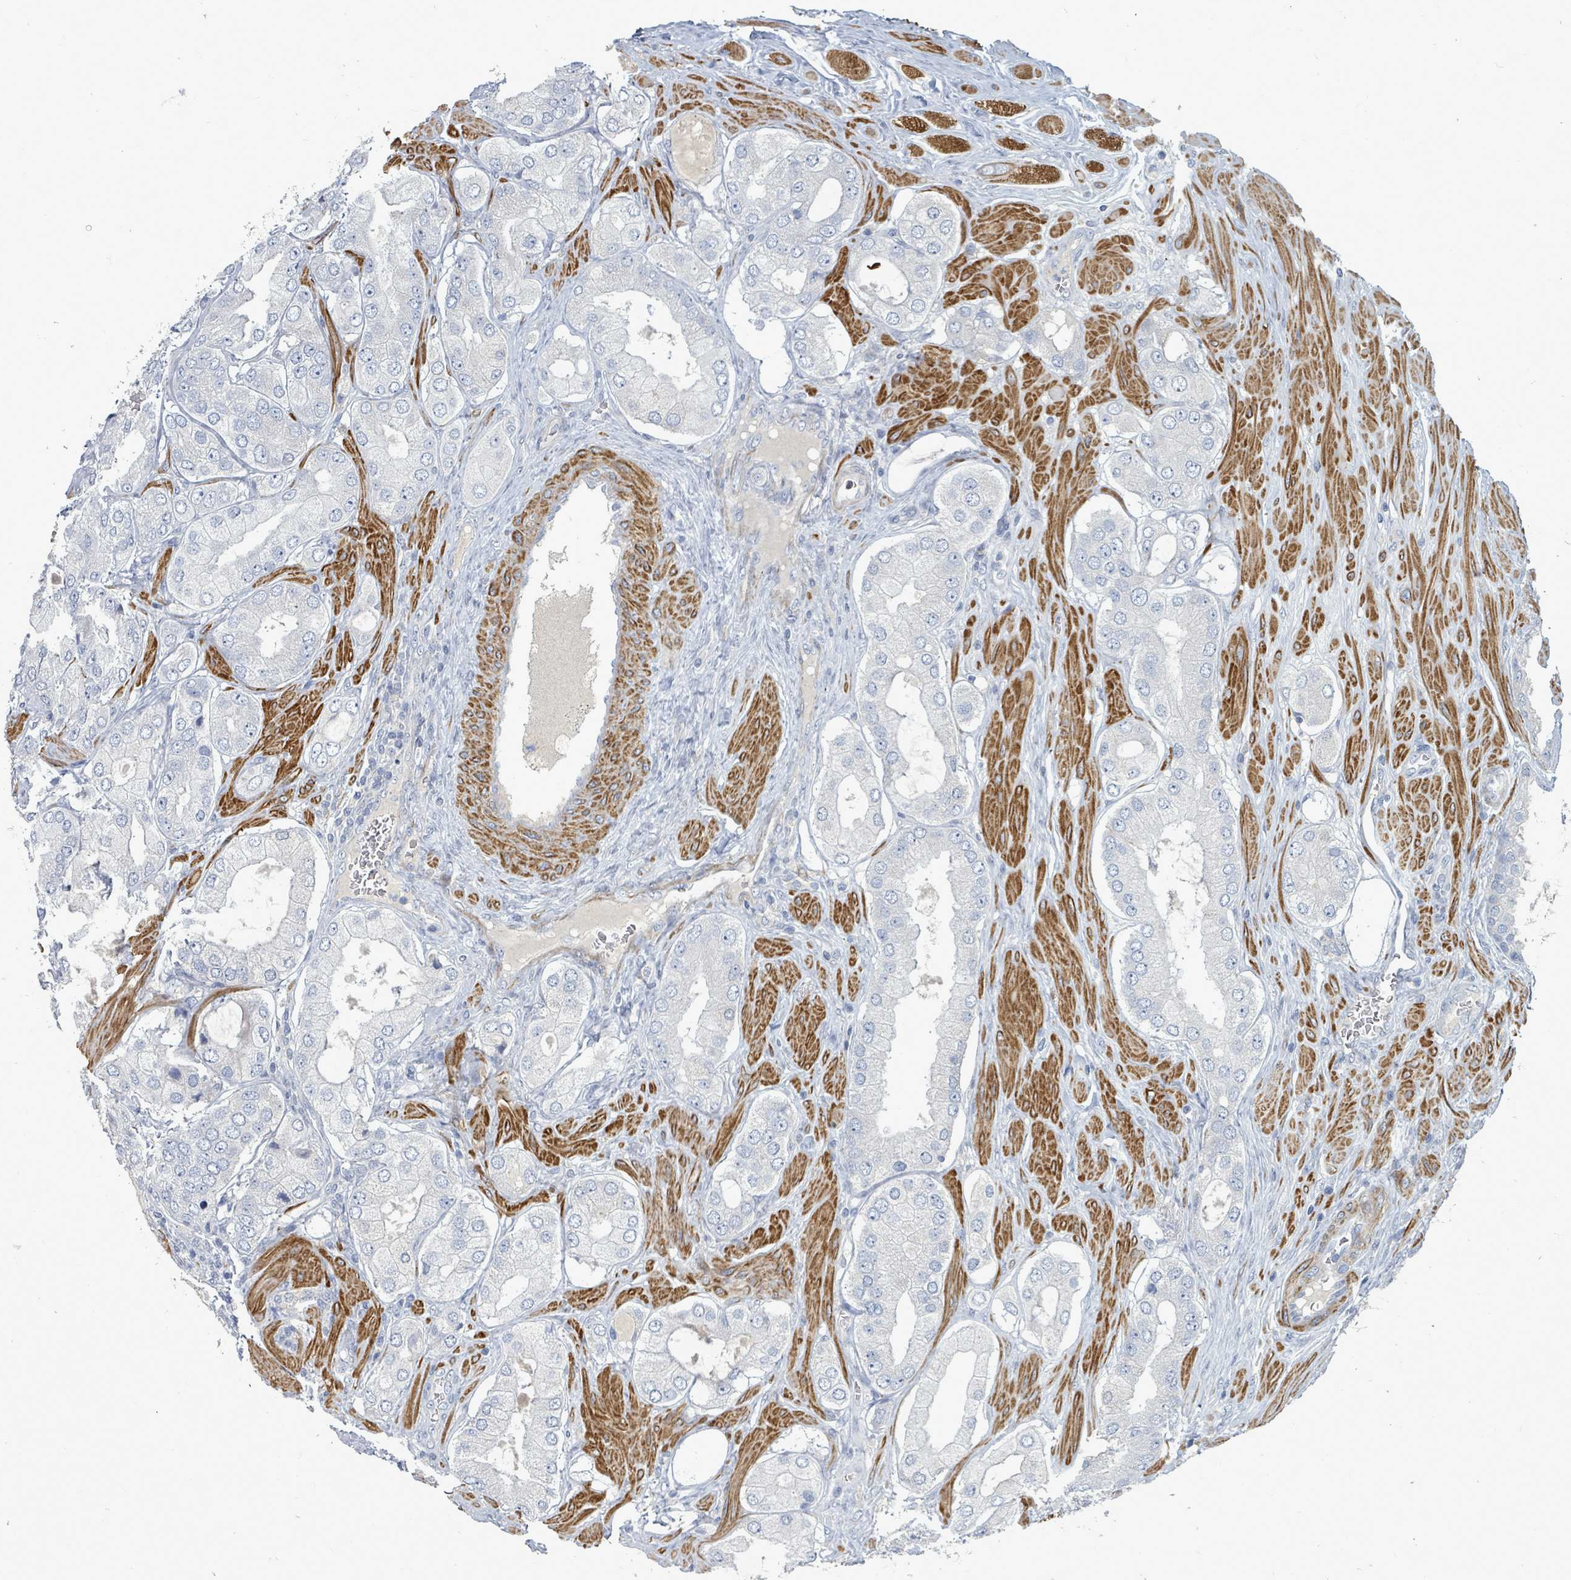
{"staining": {"intensity": "negative", "quantity": "none", "location": "none"}, "tissue": "prostate cancer", "cell_type": "Tumor cells", "image_type": "cancer", "snomed": [{"axis": "morphology", "description": "Adenocarcinoma, Low grade"}, {"axis": "topography", "description": "Prostate"}], "caption": "Immunohistochemistry (IHC) image of neoplastic tissue: prostate cancer stained with DAB exhibits no significant protein expression in tumor cells. Brightfield microscopy of immunohistochemistry stained with DAB (3,3'-diaminobenzidine) (brown) and hematoxylin (blue), captured at high magnification.", "gene": "ARGFX", "patient": {"sex": "male", "age": 42}}